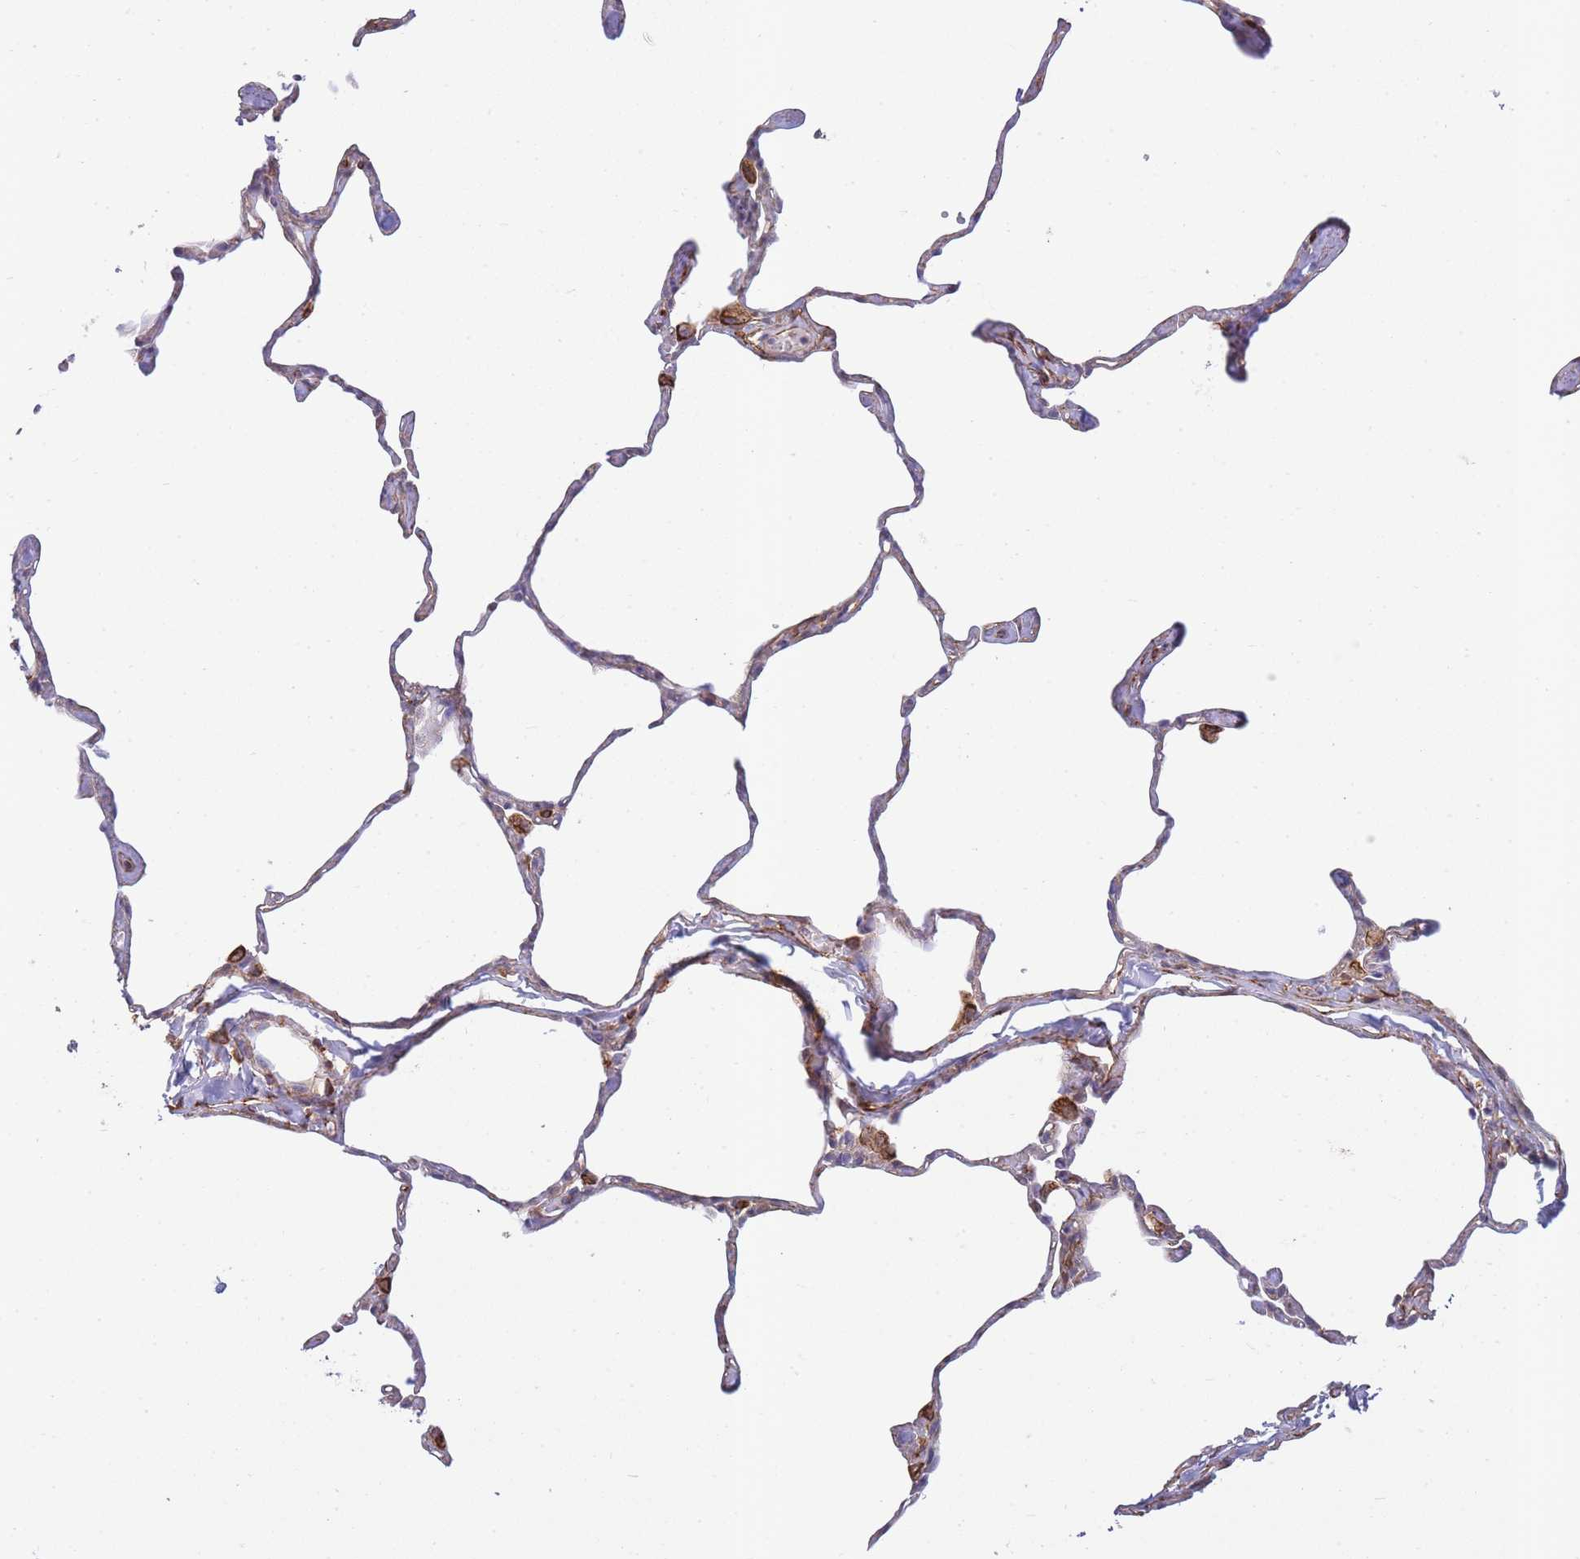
{"staining": {"intensity": "moderate", "quantity": "<25%", "location": "cytoplasmic/membranous"}, "tissue": "lung", "cell_type": "Alveolar cells", "image_type": "normal", "snomed": [{"axis": "morphology", "description": "Normal tissue, NOS"}, {"axis": "topography", "description": "Lung"}], "caption": "This photomicrograph shows IHC staining of benign human lung, with low moderate cytoplasmic/membranous expression in approximately <25% of alveolar cells.", "gene": "ECPAS", "patient": {"sex": "male", "age": 65}}